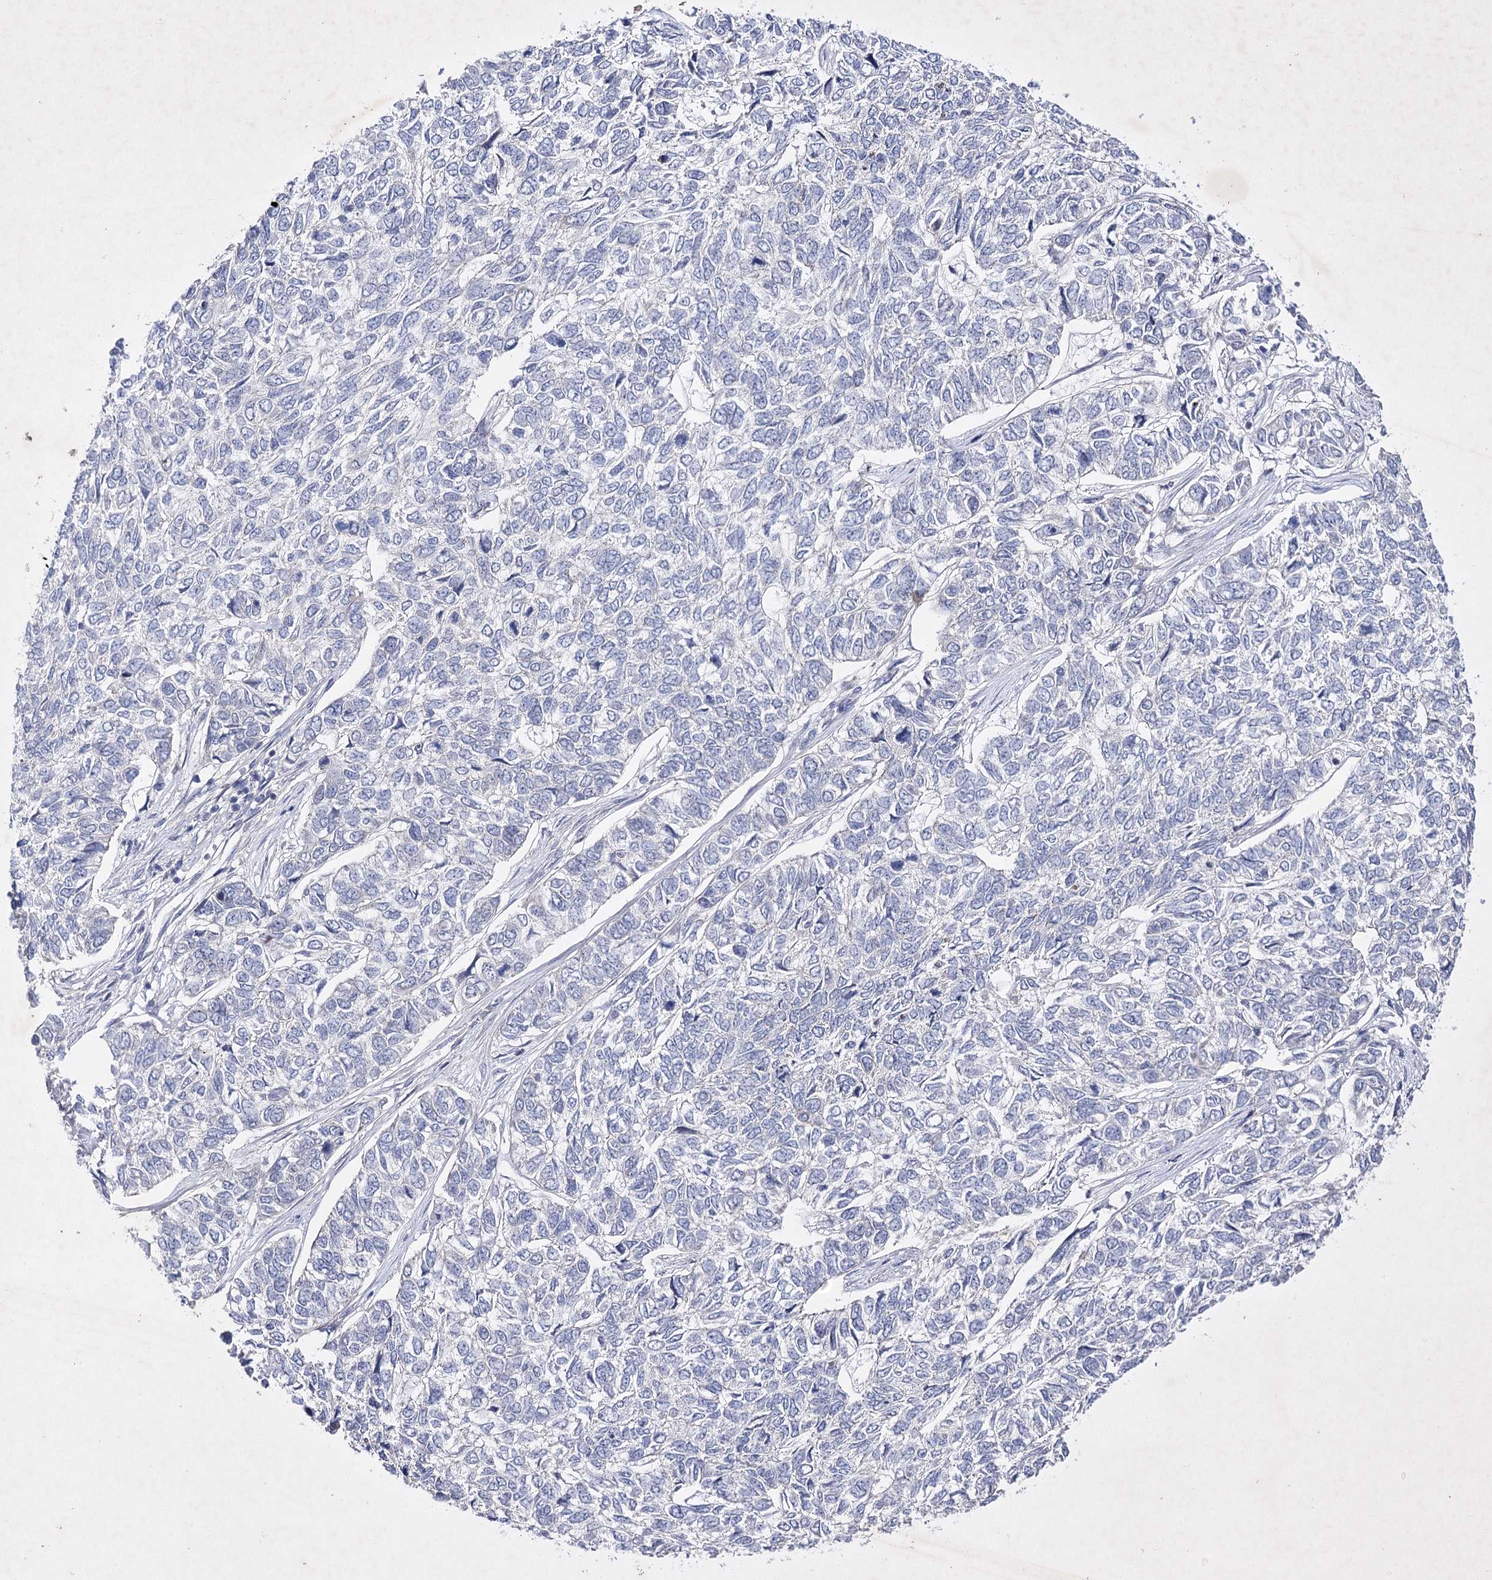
{"staining": {"intensity": "negative", "quantity": "none", "location": "none"}, "tissue": "skin cancer", "cell_type": "Tumor cells", "image_type": "cancer", "snomed": [{"axis": "morphology", "description": "Basal cell carcinoma"}, {"axis": "topography", "description": "Skin"}], "caption": "This is an immunohistochemistry histopathology image of basal cell carcinoma (skin). There is no positivity in tumor cells.", "gene": "COX15", "patient": {"sex": "female", "age": 65}}